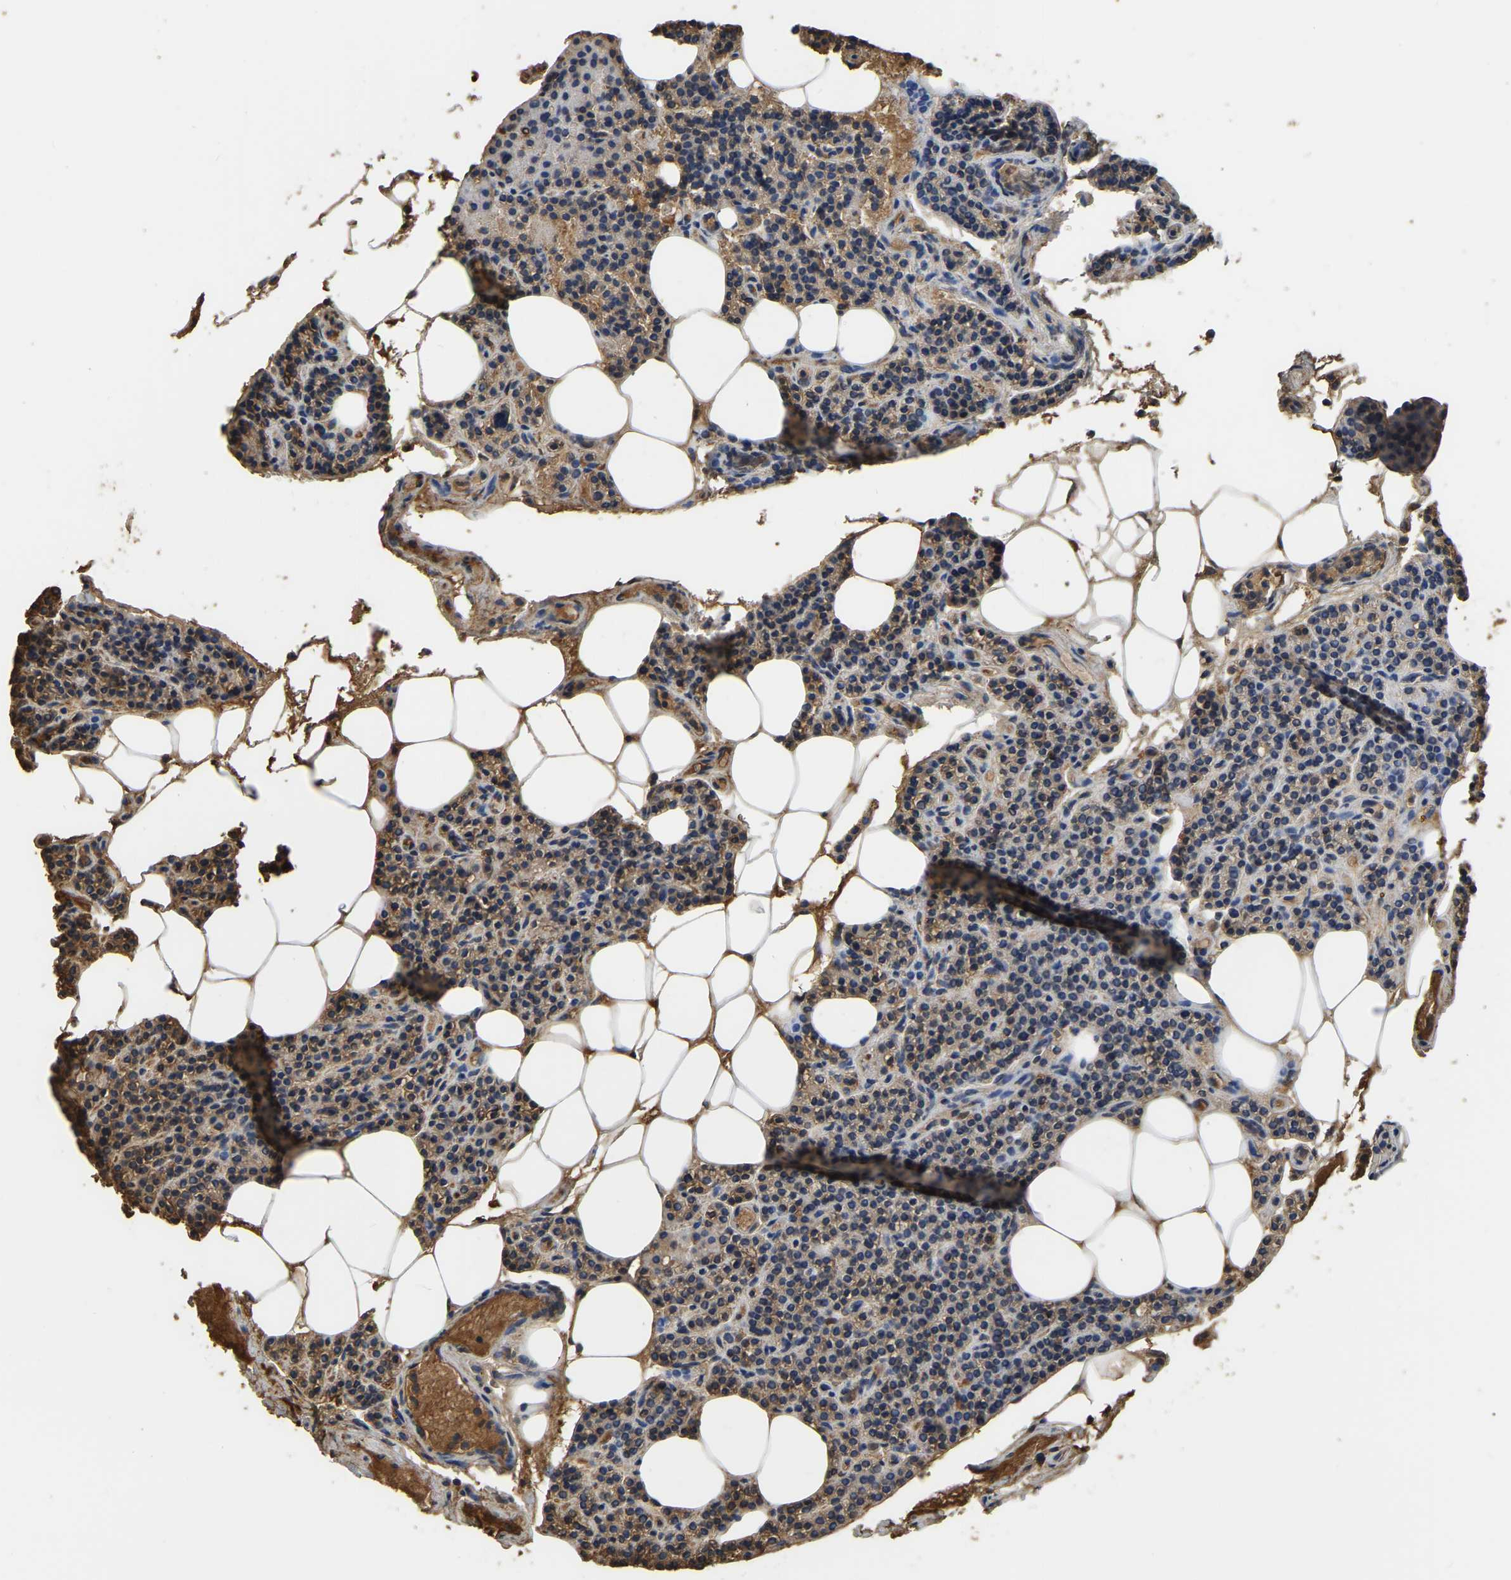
{"staining": {"intensity": "moderate", "quantity": ">75%", "location": "cytoplasmic/membranous"}, "tissue": "parathyroid gland", "cell_type": "Glandular cells", "image_type": "normal", "snomed": [{"axis": "morphology", "description": "Normal tissue, NOS"}, {"axis": "morphology", "description": "Adenoma, NOS"}, {"axis": "topography", "description": "Parathyroid gland"}], "caption": "Protein expression analysis of unremarkable human parathyroid gland reveals moderate cytoplasmic/membranous positivity in approximately >75% of glandular cells. (Brightfield microscopy of DAB IHC at high magnification).", "gene": "LDHB", "patient": {"sex": "female", "age": 70}}